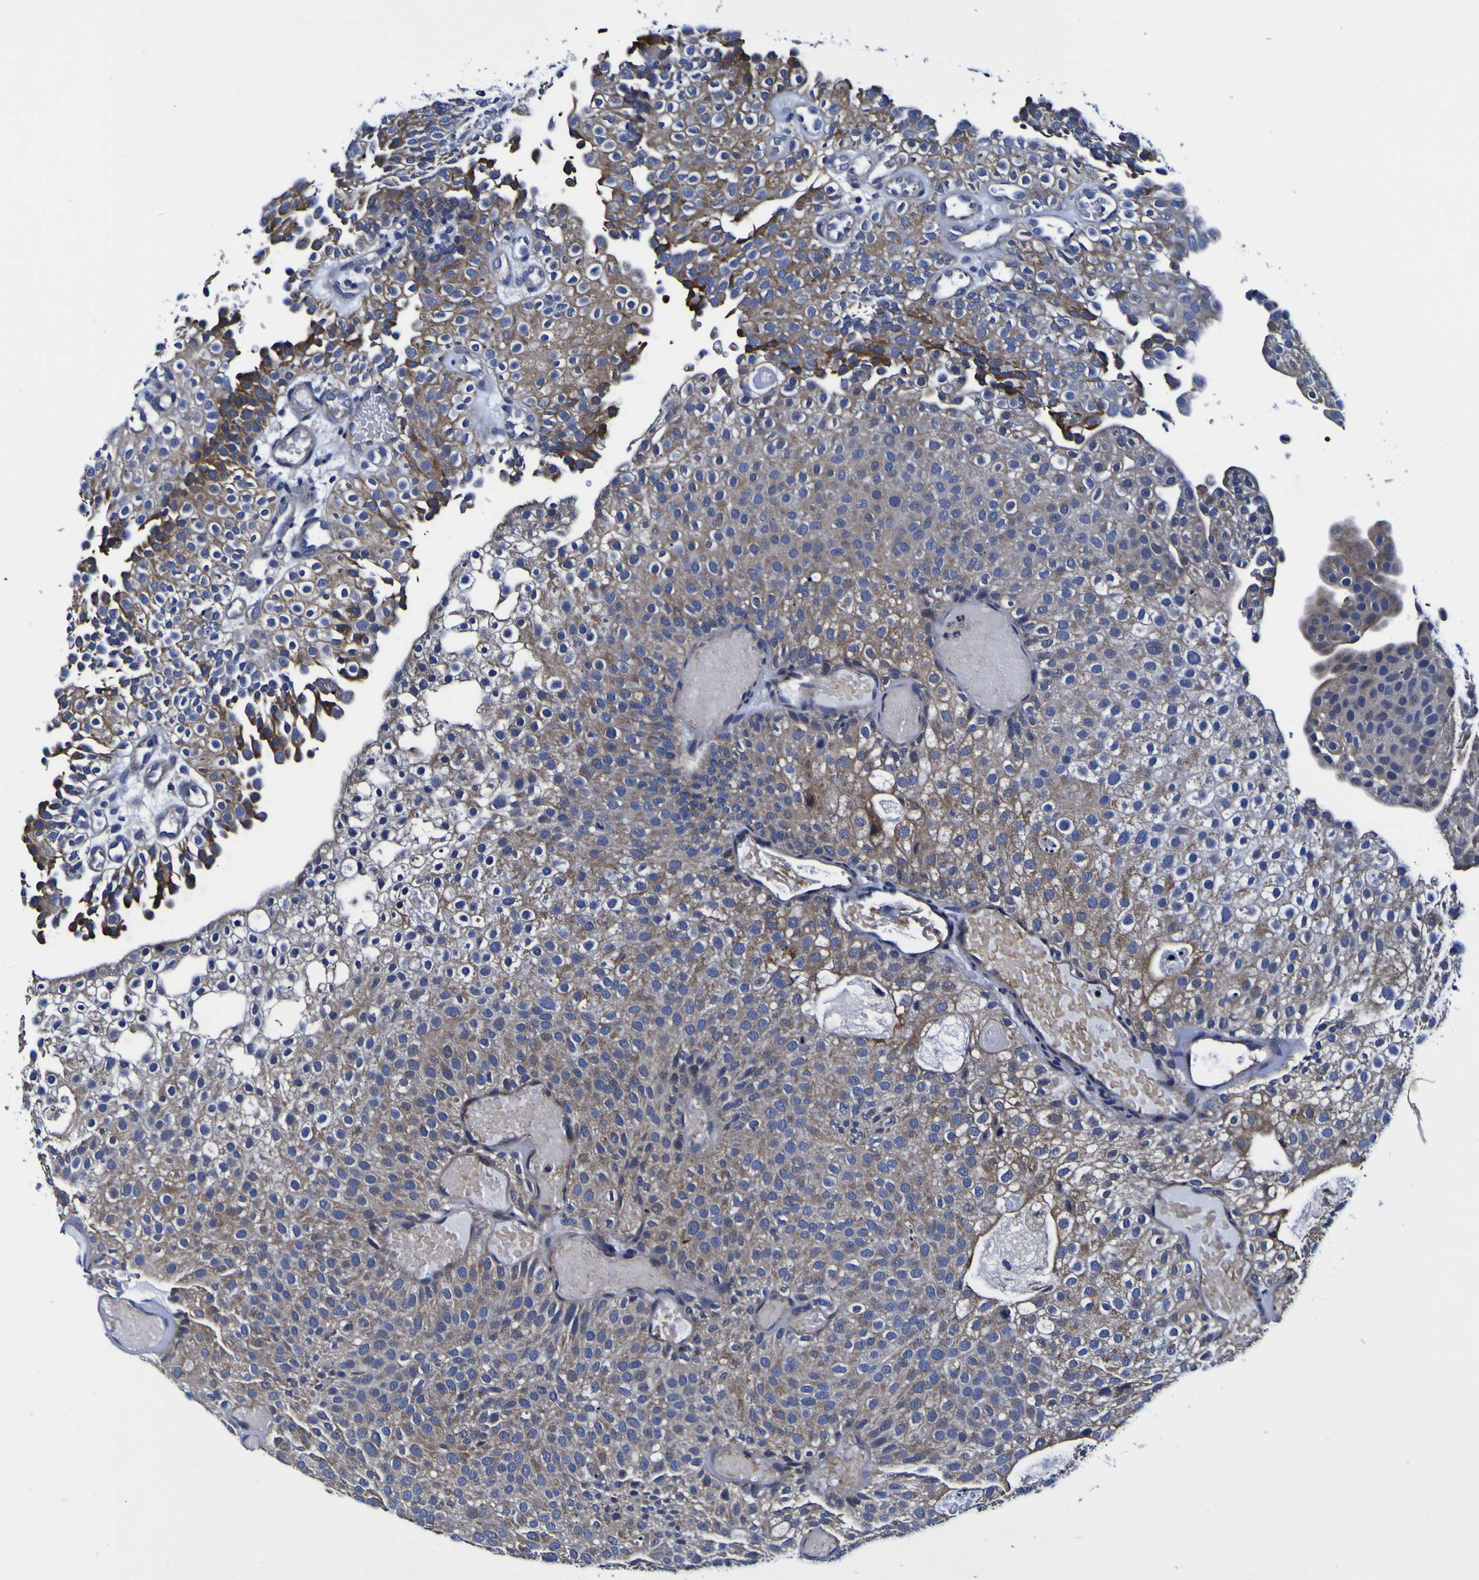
{"staining": {"intensity": "moderate", "quantity": ">75%", "location": "cytoplasmic/membranous"}, "tissue": "urothelial cancer", "cell_type": "Tumor cells", "image_type": "cancer", "snomed": [{"axis": "morphology", "description": "Urothelial carcinoma, Low grade"}, {"axis": "topography", "description": "Urinary bladder"}], "caption": "Human urothelial carcinoma (low-grade) stained for a protein (brown) displays moderate cytoplasmic/membranous positive expression in about >75% of tumor cells.", "gene": "PDLIM4", "patient": {"sex": "male", "age": 78}}